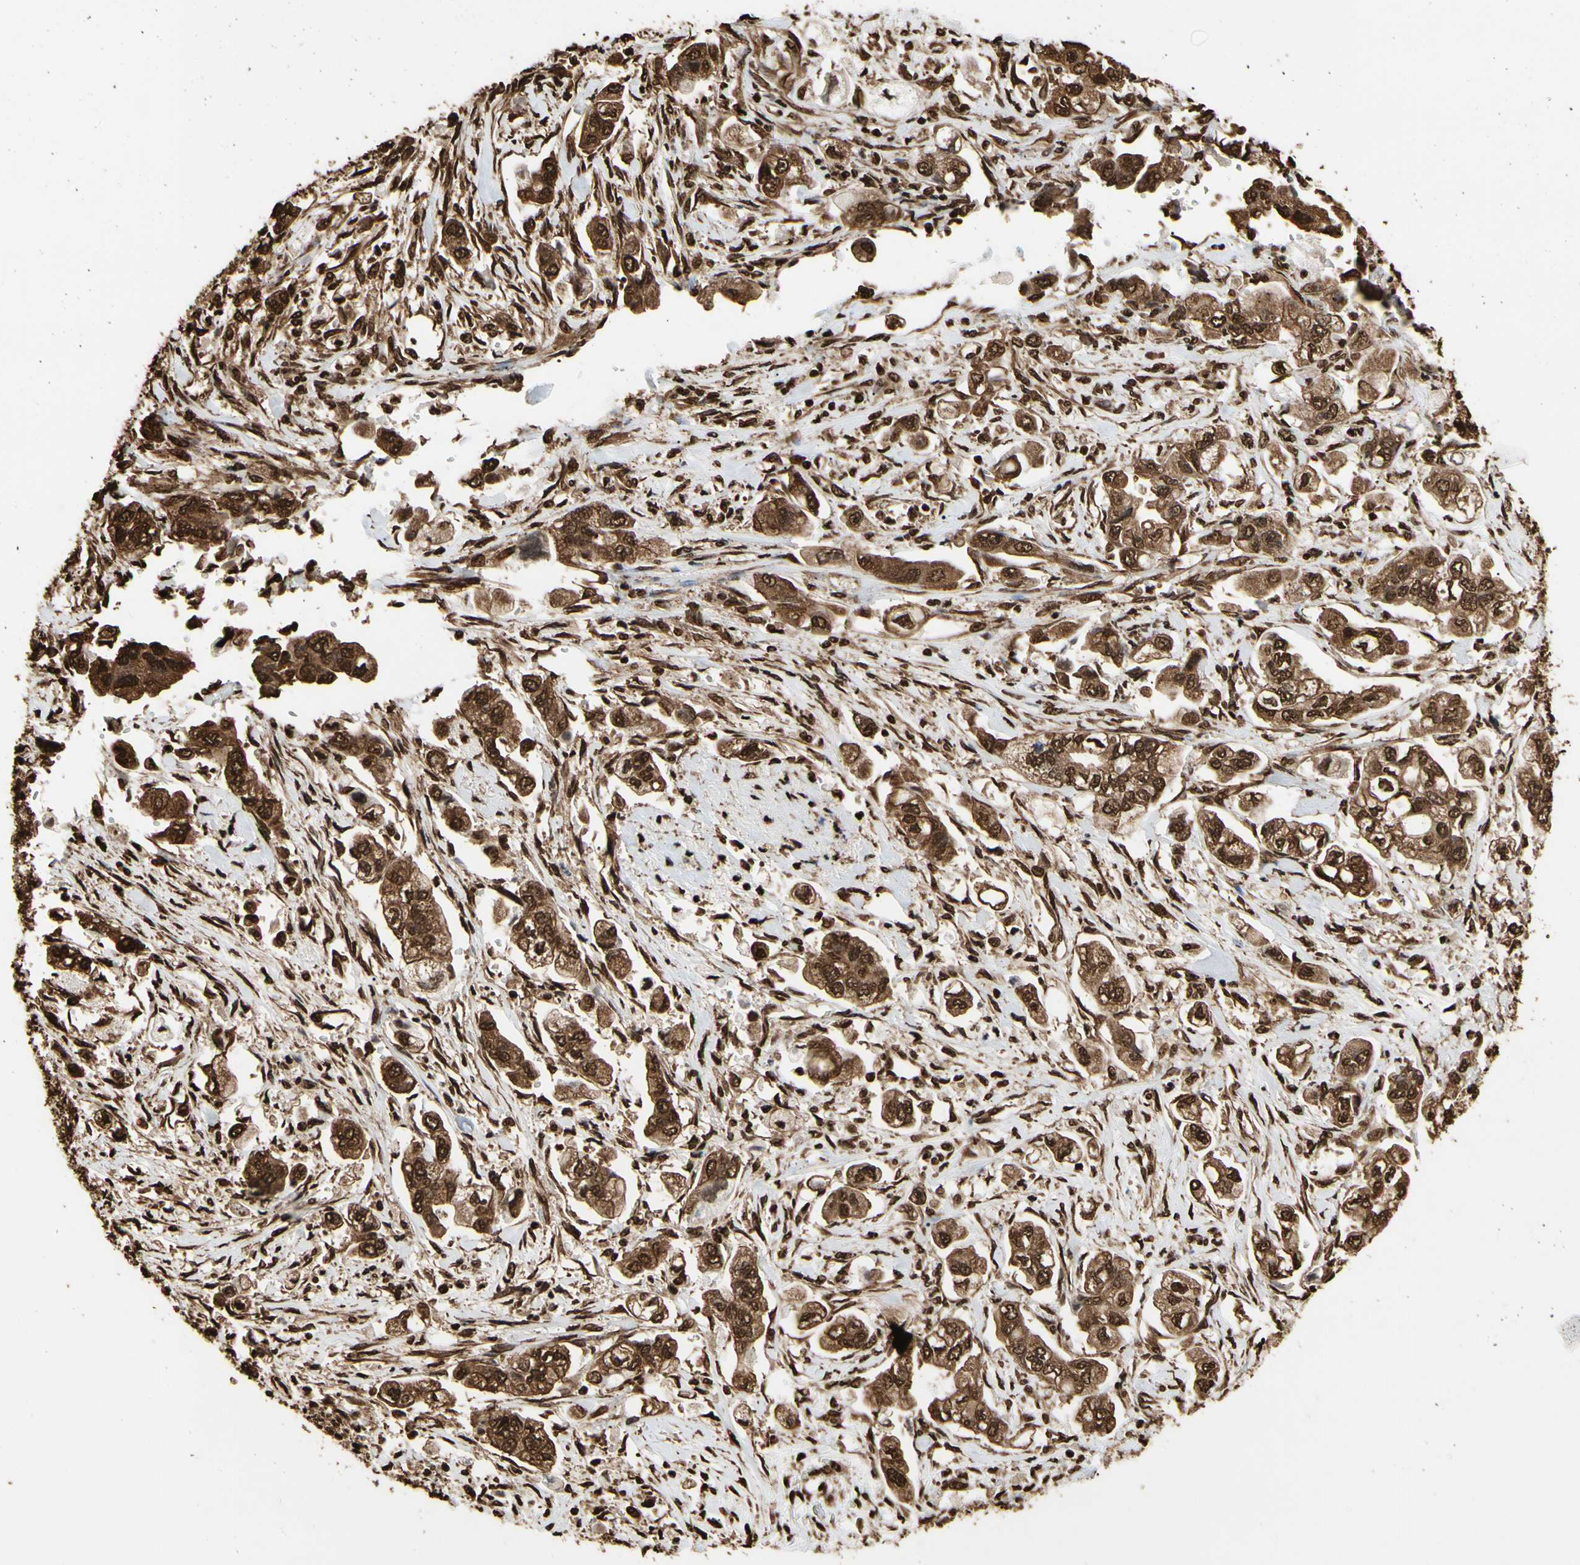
{"staining": {"intensity": "strong", "quantity": ">75%", "location": "cytoplasmic/membranous,nuclear"}, "tissue": "stomach cancer", "cell_type": "Tumor cells", "image_type": "cancer", "snomed": [{"axis": "morphology", "description": "Adenocarcinoma, NOS"}, {"axis": "topography", "description": "Stomach"}], "caption": "This is an image of IHC staining of stomach cancer (adenocarcinoma), which shows strong staining in the cytoplasmic/membranous and nuclear of tumor cells.", "gene": "HNRNPK", "patient": {"sex": "male", "age": 62}}